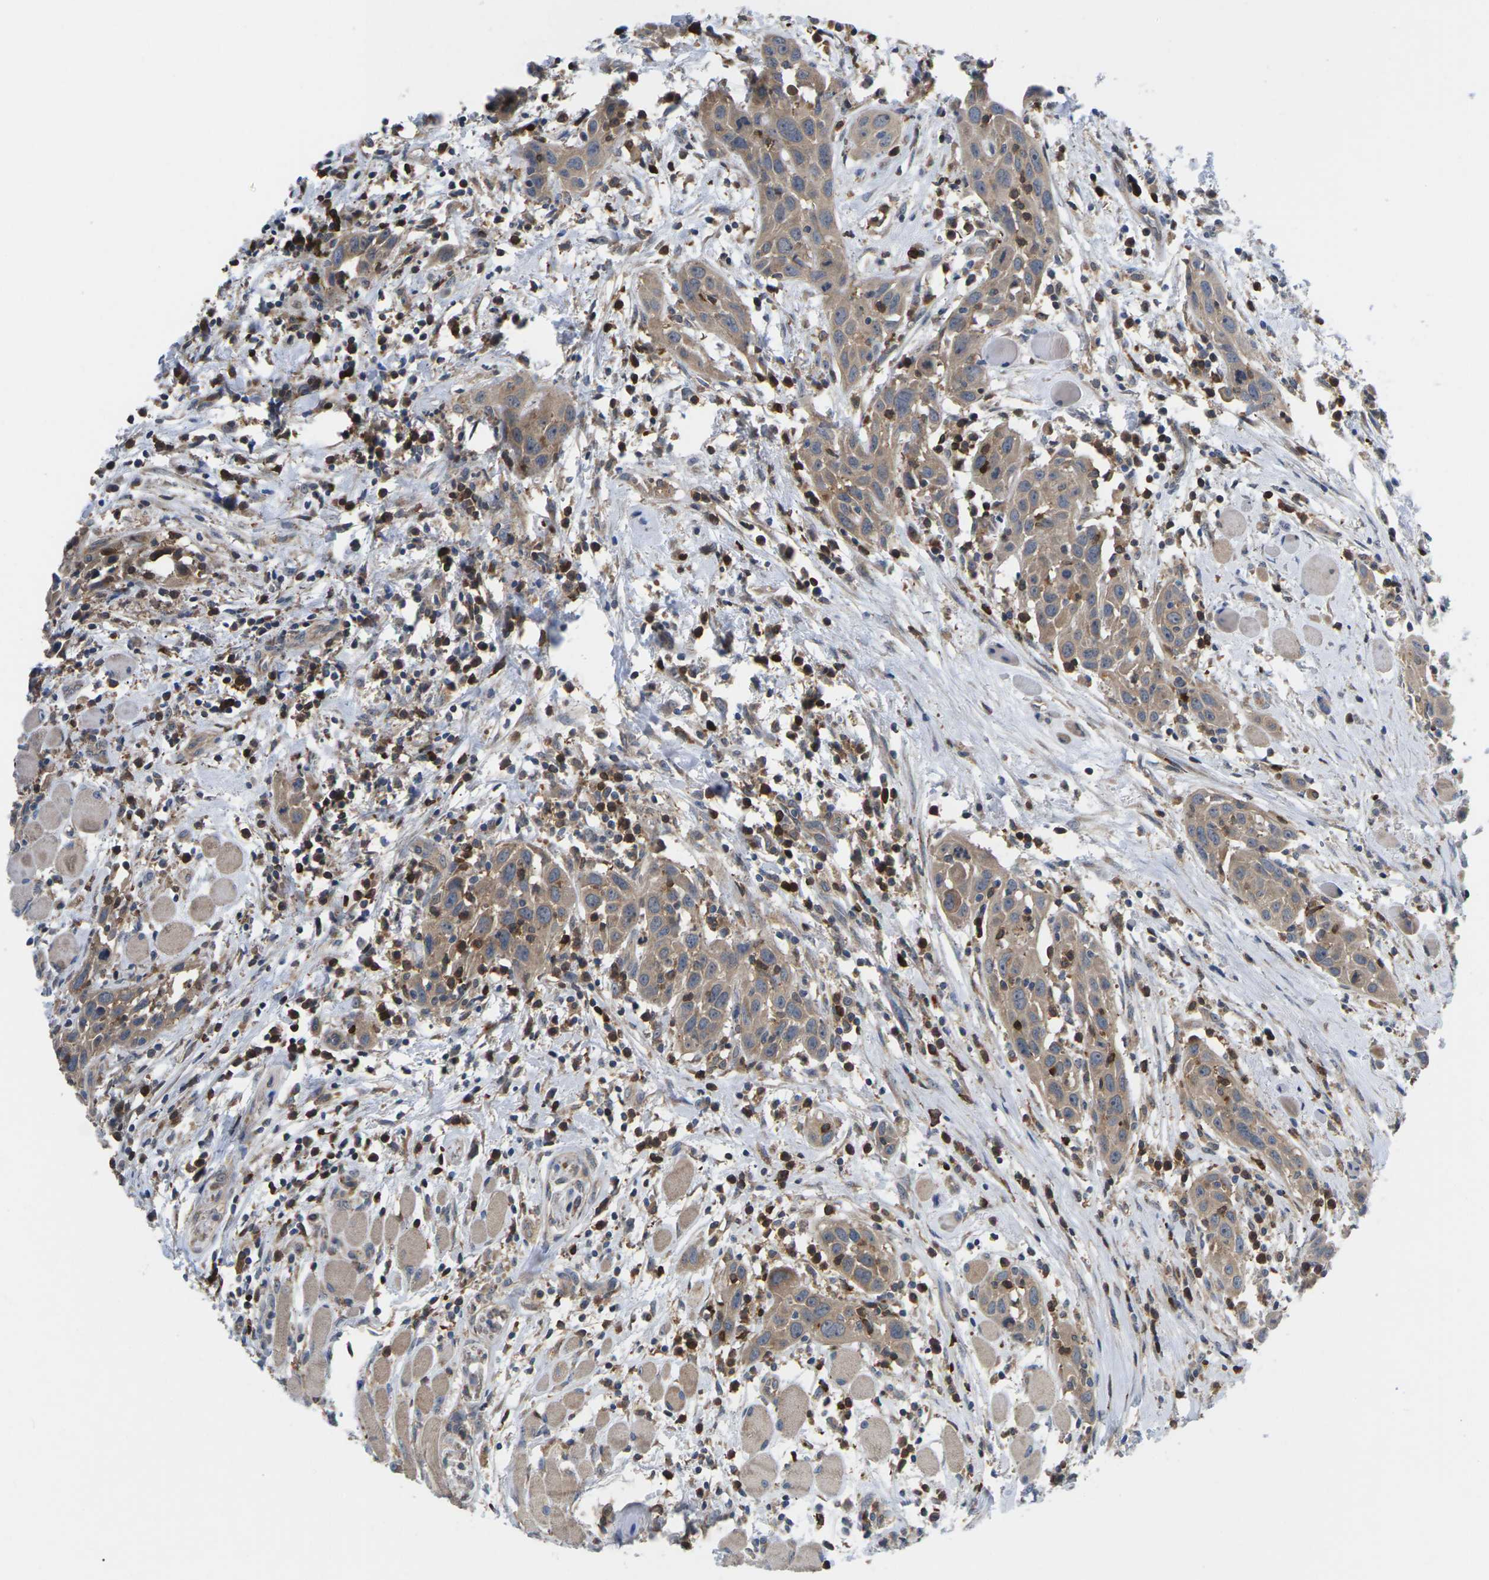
{"staining": {"intensity": "moderate", "quantity": ">75%", "location": "cytoplasmic/membranous"}, "tissue": "head and neck cancer", "cell_type": "Tumor cells", "image_type": "cancer", "snomed": [{"axis": "morphology", "description": "Squamous cell carcinoma, NOS"}, {"axis": "topography", "description": "Oral tissue"}, {"axis": "topography", "description": "Head-Neck"}], "caption": "Human head and neck cancer (squamous cell carcinoma) stained with a brown dye demonstrates moderate cytoplasmic/membranous positive expression in approximately >75% of tumor cells.", "gene": "TIAM1", "patient": {"sex": "female", "age": 50}}